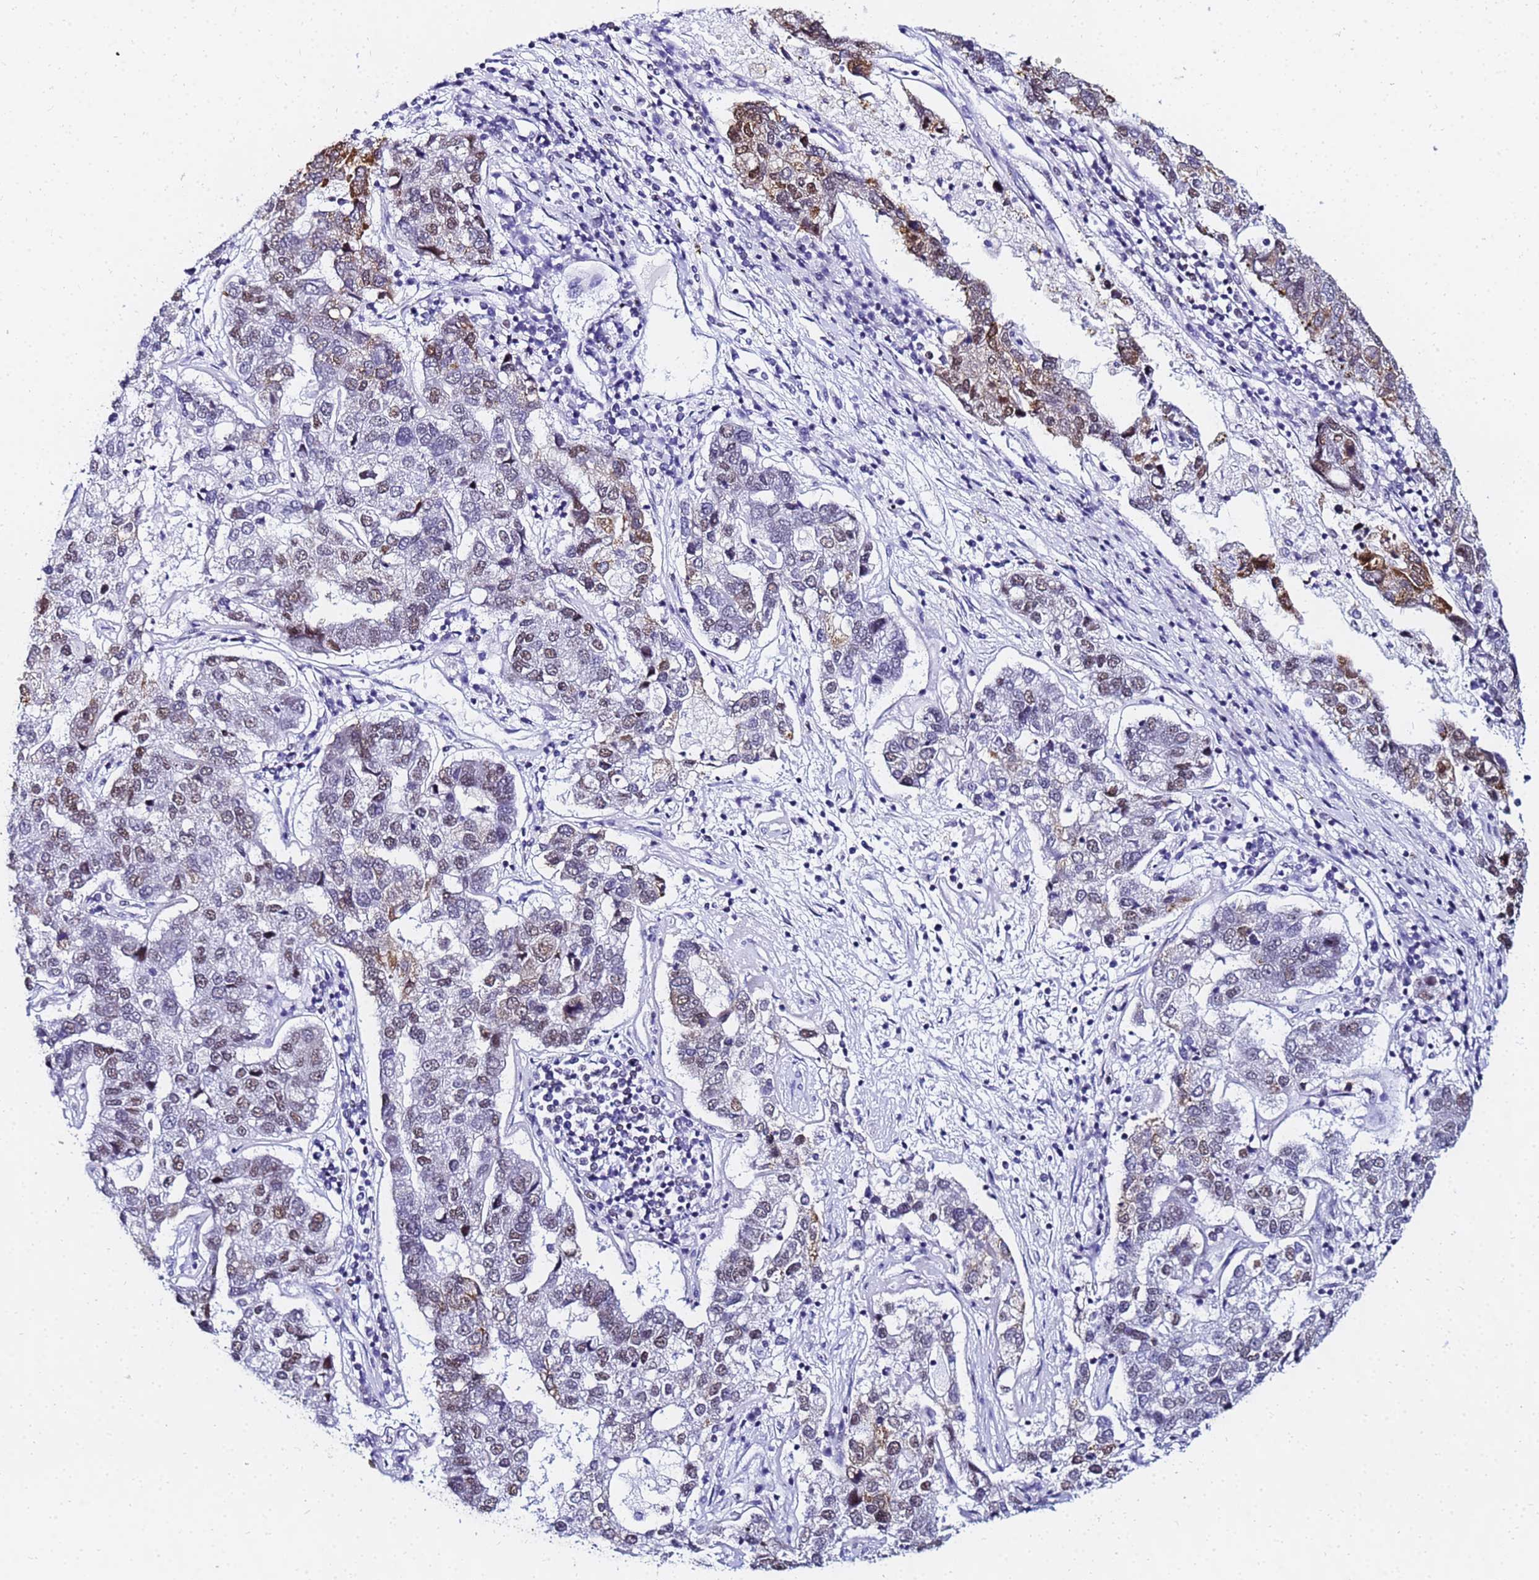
{"staining": {"intensity": "moderate", "quantity": "<25%", "location": "cytoplasmic/membranous,nuclear"}, "tissue": "pancreatic cancer", "cell_type": "Tumor cells", "image_type": "cancer", "snomed": [{"axis": "morphology", "description": "Adenocarcinoma, NOS"}, {"axis": "topography", "description": "Pancreas"}], "caption": "Protein expression analysis of human pancreatic cancer reveals moderate cytoplasmic/membranous and nuclear expression in approximately <25% of tumor cells.", "gene": "CKMT1A", "patient": {"sex": "female", "age": 61}}